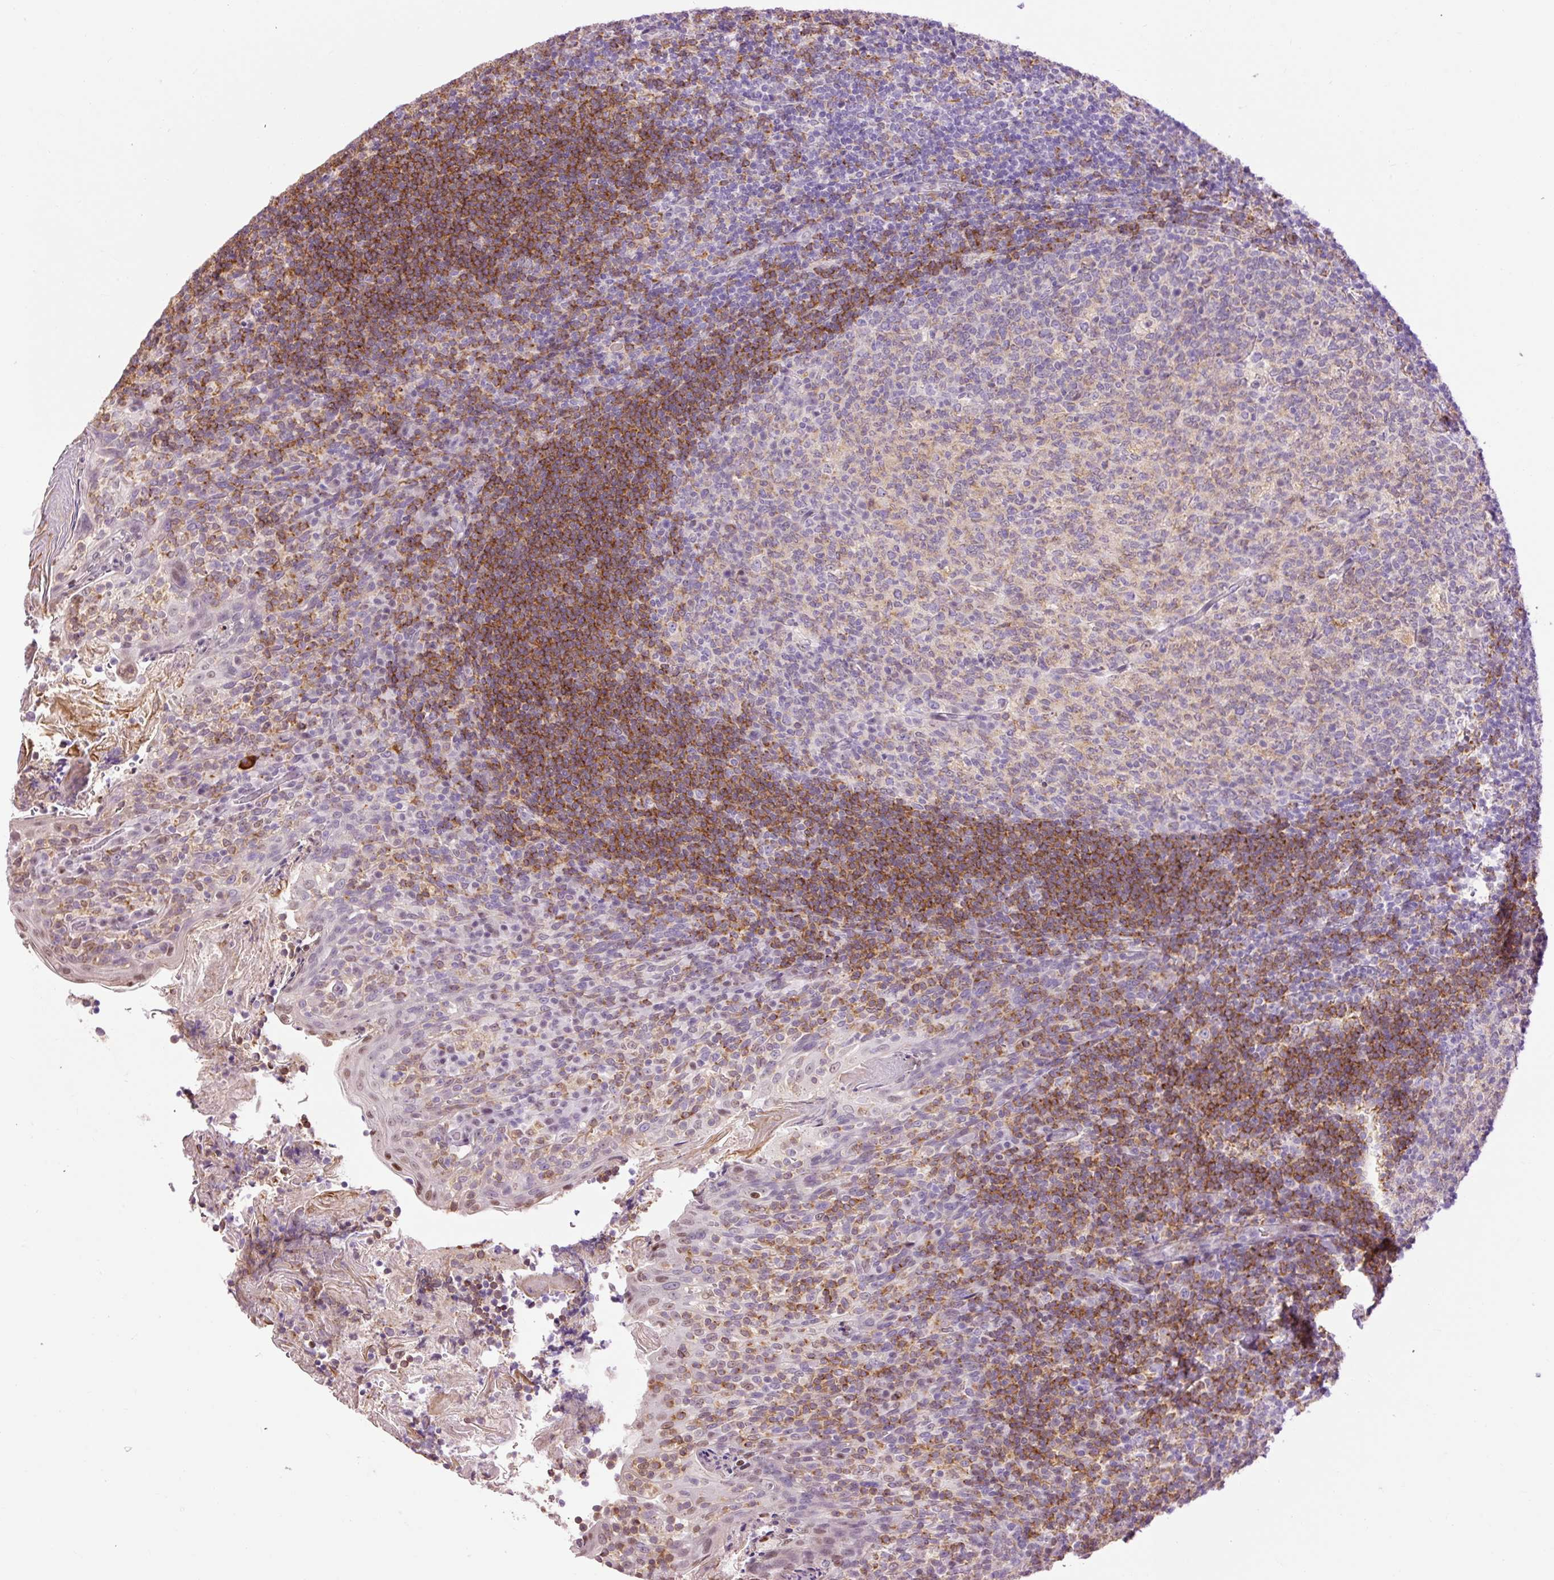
{"staining": {"intensity": "weak", "quantity": "<25%", "location": "cytoplasmic/membranous"}, "tissue": "tonsil", "cell_type": "Germinal center cells", "image_type": "normal", "snomed": [{"axis": "morphology", "description": "Normal tissue, NOS"}, {"axis": "topography", "description": "Tonsil"}], "caption": "An IHC micrograph of normal tonsil is shown. There is no staining in germinal center cells of tonsil. (Brightfield microscopy of DAB IHC at high magnification).", "gene": "LY86", "patient": {"sex": "female", "age": 10}}